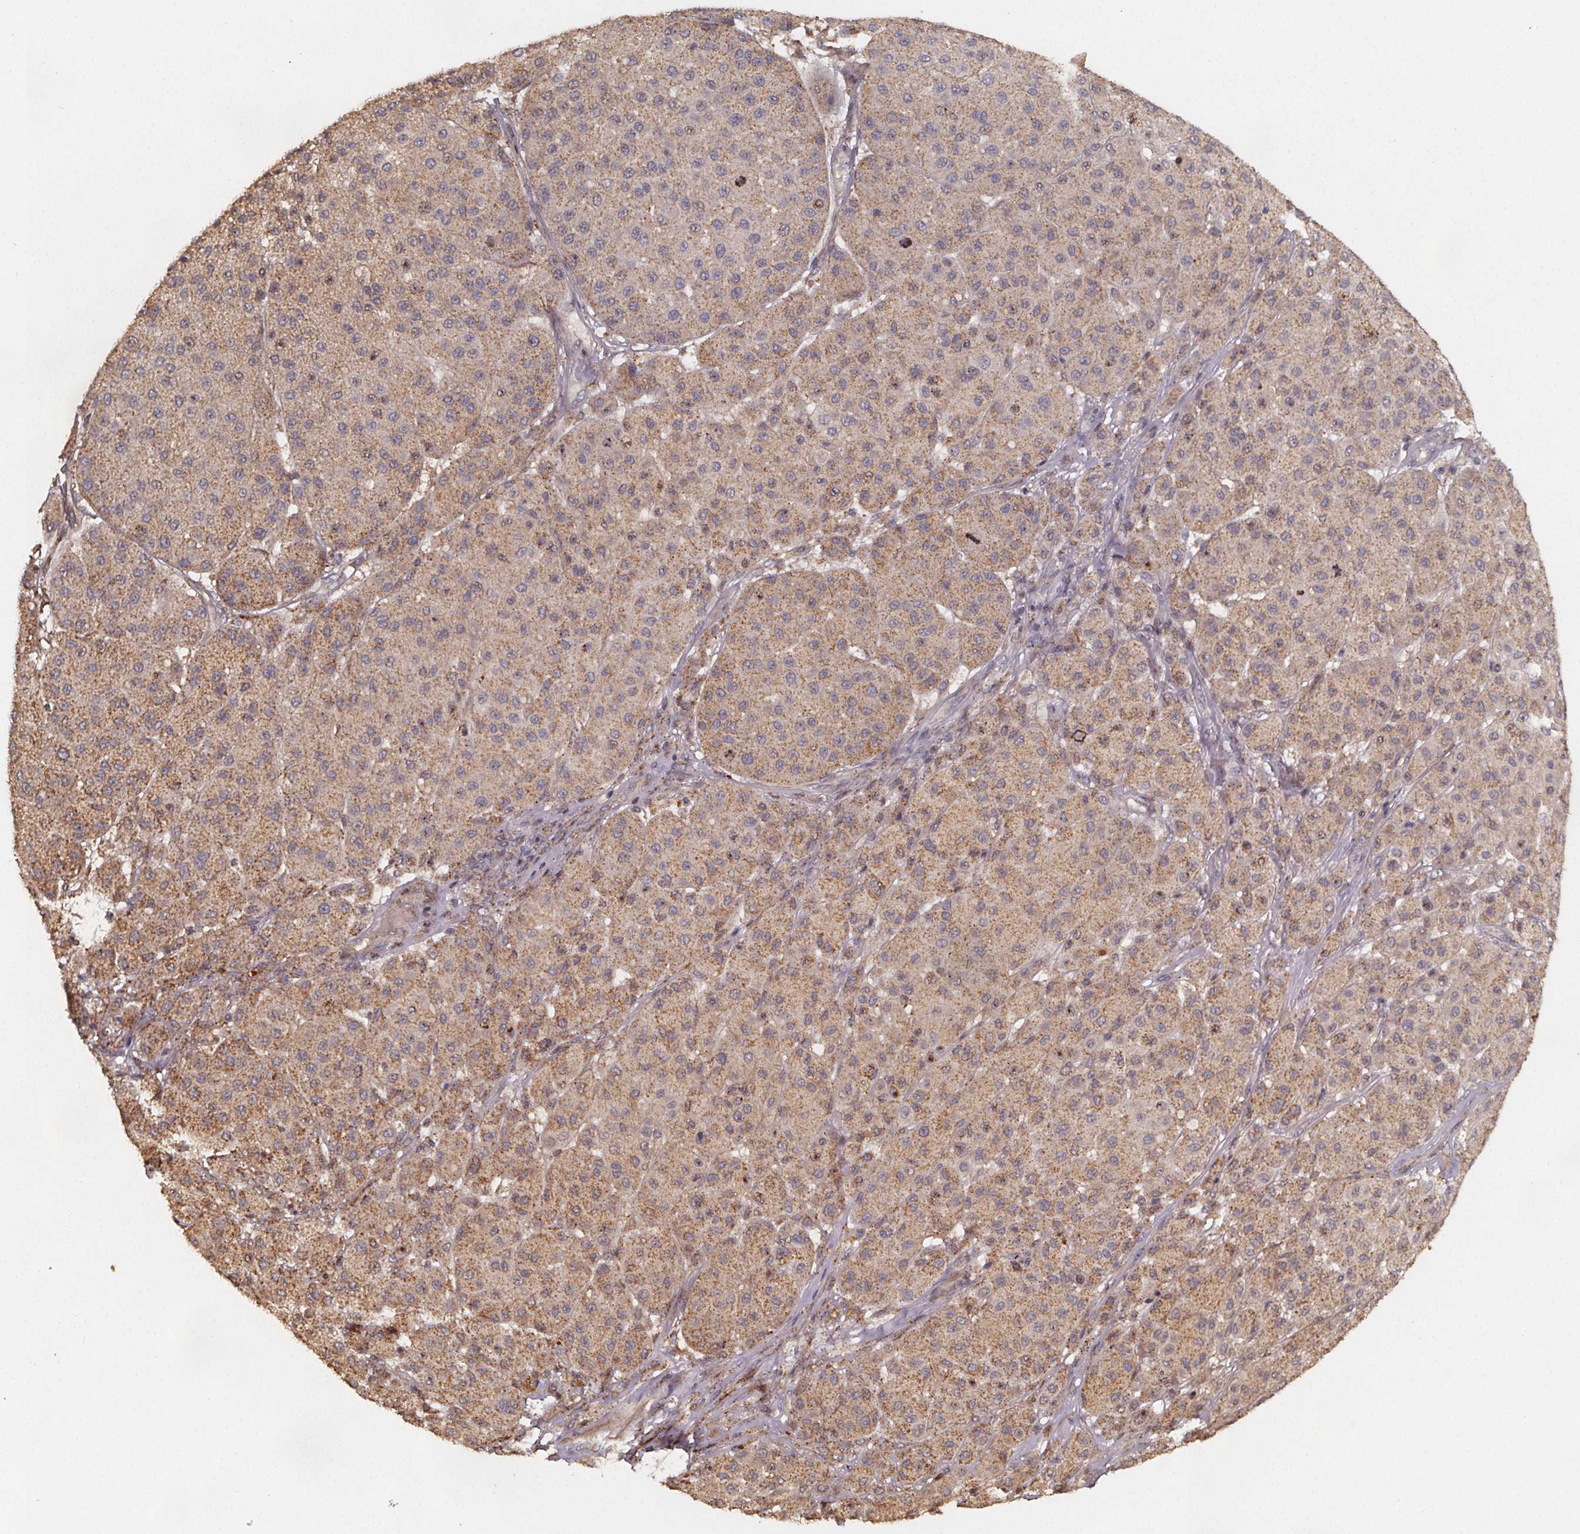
{"staining": {"intensity": "moderate", "quantity": "25%-75%", "location": "cytoplasmic/membranous"}, "tissue": "melanoma", "cell_type": "Tumor cells", "image_type": "cancer", "snomed": [{"axis": "morphology", "description": "Malignant melanoma, Metastatic site"}, {"axis": "topography", "description": "Smooth muscle"}], "caption": "The photomicrograph reveals staining of melanoma, revealing moderate cytoplasmic/membranous protein staining (brown color) within tumor cells.", "gene": "ZNF879", "patient": {"sex": "male", "age": 41}}